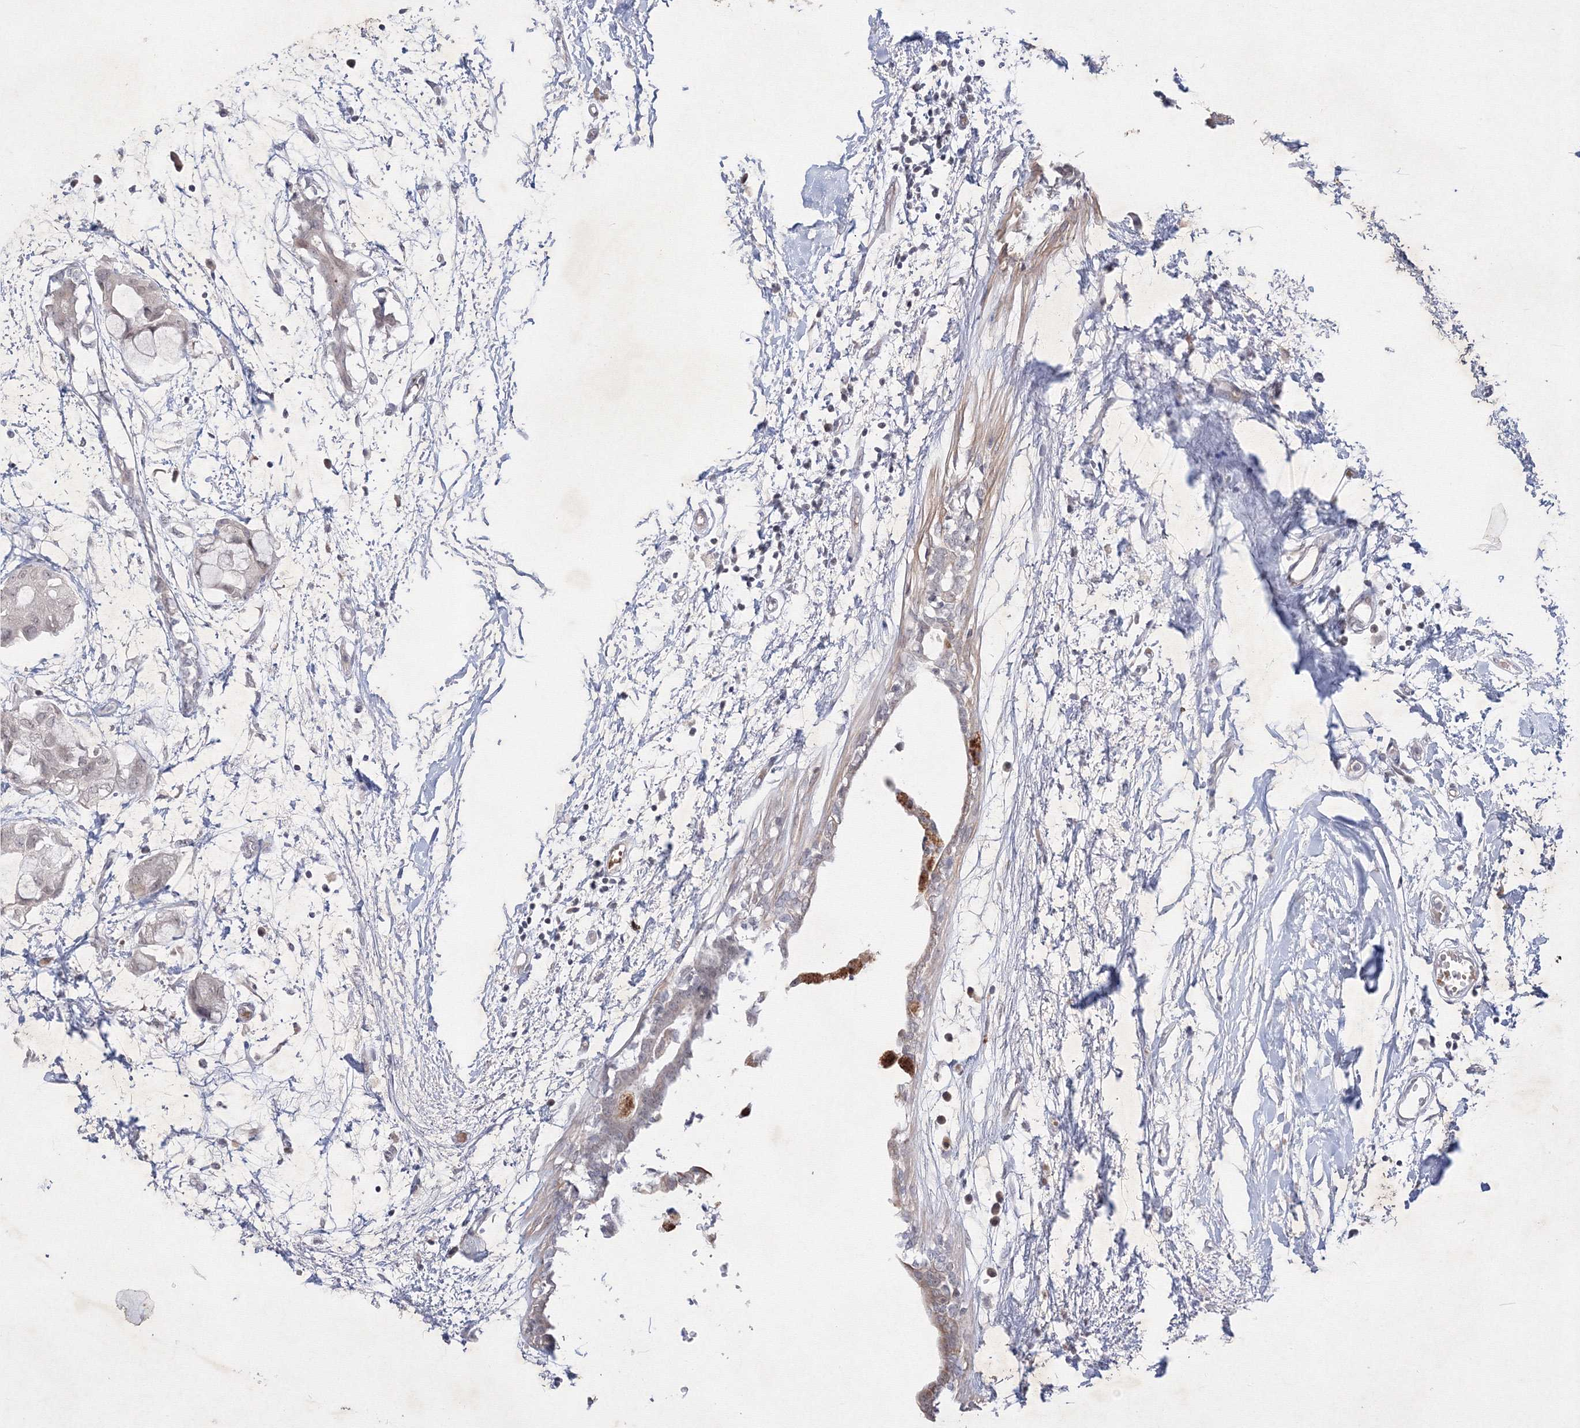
{"staining": {"intensity": "negative", "quantity": "none", "location": "none"}, "tissue": "breast cancer", "cell_type": "Tumor cells", "image_type": "cancer", "snomed": [{"axis": "morphology", "description": "Duct carcinoma"}, {"axis": "topography", "description": "Breast"}], "caption": "A high-resolution micrograph shows IHC staining of breast cancer, which displays no significant staining in tumor cells.", "gene": "NXPE3", "patient": {"sex": "female", "age": 40}}